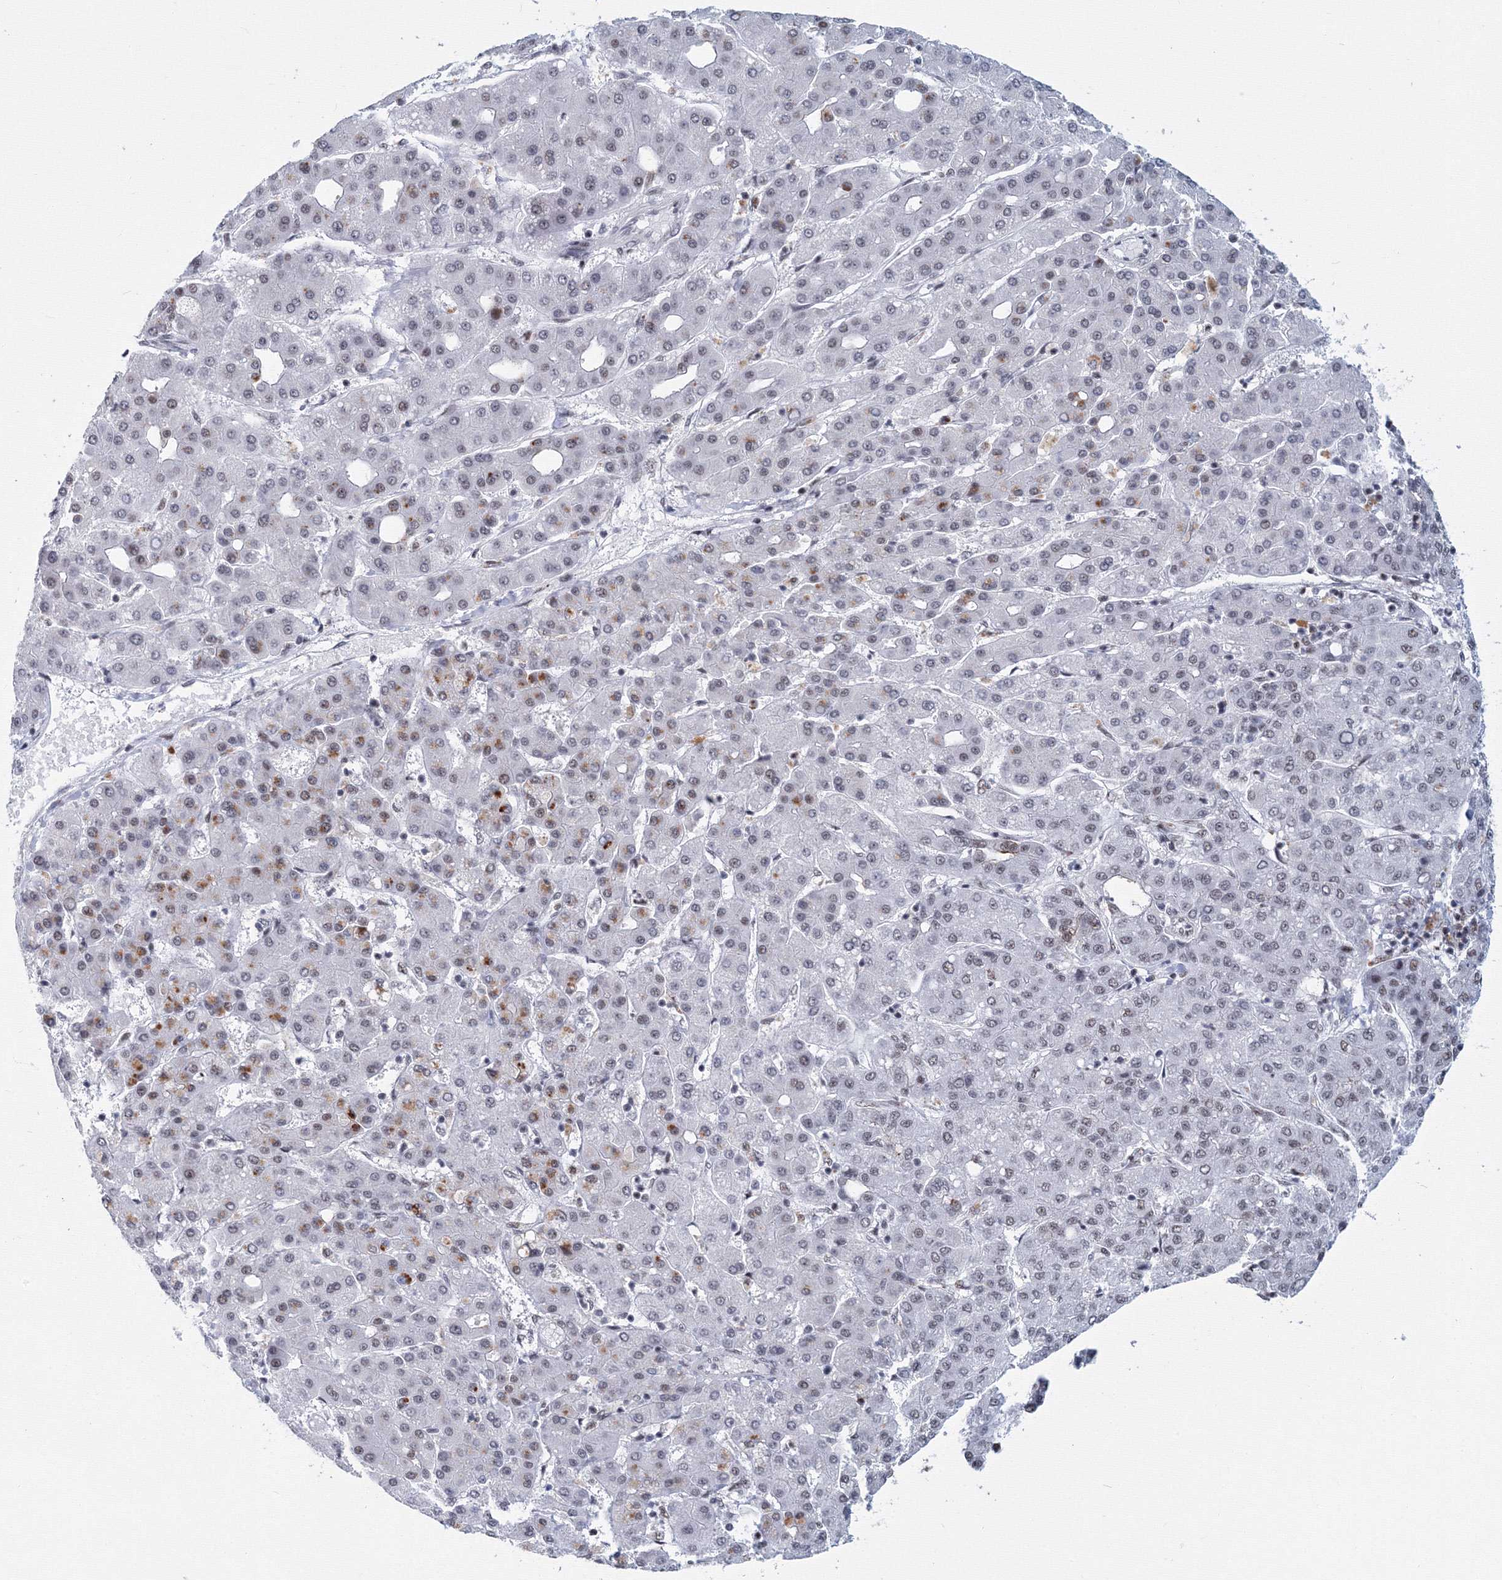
{"staining": {"intensity": "weak", "quantity": "25%-75%", "location": "nuclear"}, "tissue": "liver cancer", "cell_type": "Tumor cells", "image_type": "cancer", "snomed": [{"axis": "morphology", "description": "Carcinoma, Hepatocellular, NOS"}, {"axis": "topography", "description": "Liver"}], "caption": "Hepatocellular carcinoma (liver) stained for a protein (brown) reveals weak nuclear positive expression in approximately 25%-75% of tumor cells.", "gene": "SF3B6", "patient": {"sex": "male", "age": 65}}